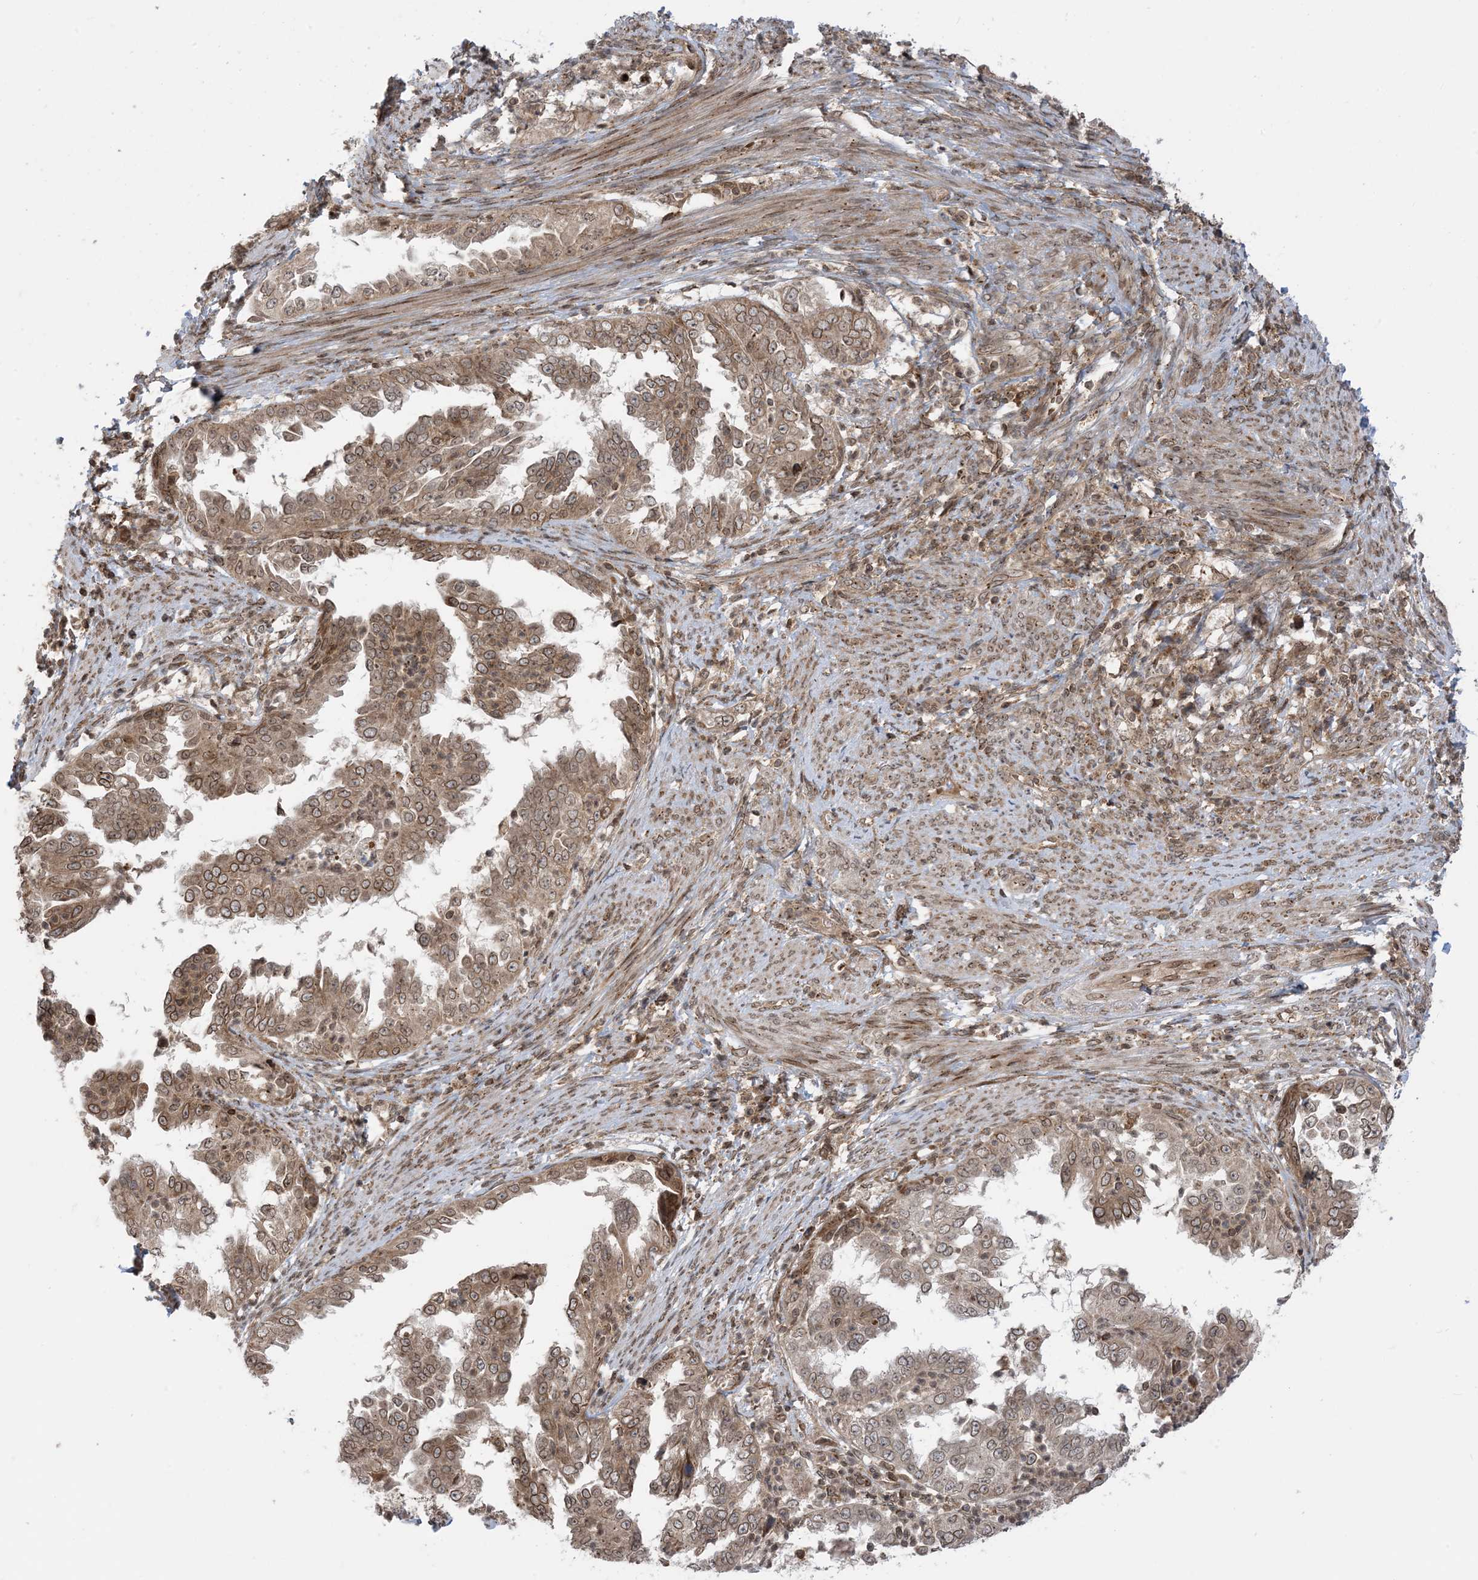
{"staining": {"intensity": "moderate", "quantity": ">75%", "location": "cytoplasmic/membranous,nuclear"}, "tissue": "endometrial cancer", "cell_type": "Tumor cells", "image_type": "cancer", "snomed": [{"axis": "morphology", "description": "Adenocarcinoma, NOS"}, {"axis": "topography", "description": "Endometrium"}], "caption": "Brown immunohistochemical staining in human endometrial adenocarcinoma displays moderate cytoplasmic/membranous and nuclear expression in about >75% of tumor cells. The staining is performed using DAB (3,3'-diaminobenzidine) brown chromogen to label protein expression. The nuclei are counter-stained blue using hematoxylin.", "gene": "CASP4", "patient": {"sex": "female", "age": 85}}